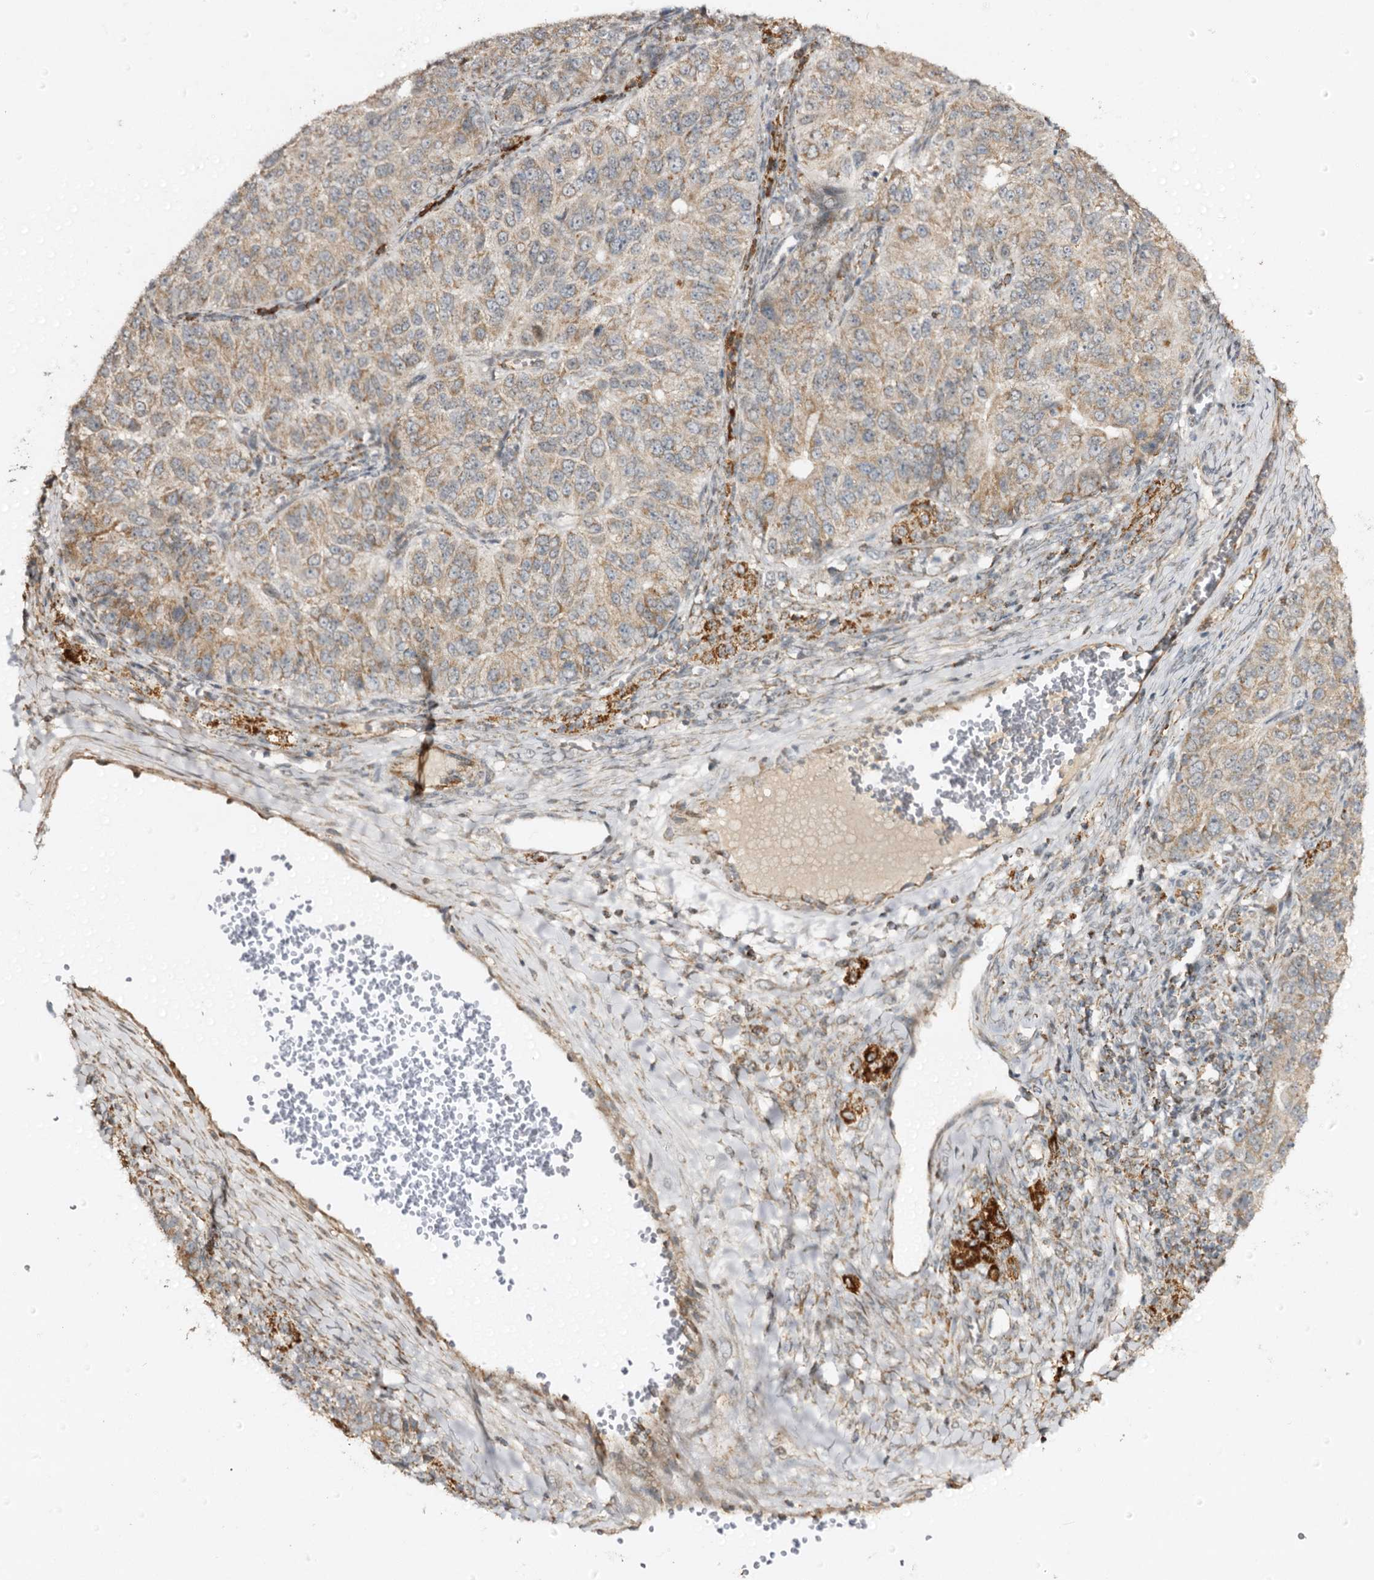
{"staining": {"intensity": "weak", "quantity": "25%-75%", "location": "cytoplasmic/membranous"}, "tissue": "ovarian cancer", "cell_type": "Tumor cells", "image_type": "cancer", "snomed": [{"axis": "morphology", "description": "Carcinoma, endometroid"}, {"axis": "topography", "description": "Ovary"}], "caption": "IHC (DAB) staining of human ovarian endometroid carcinoma exhibits weak cytoplasmic/membranous protein expression in about 25%-75% of tumor cells.", "gene": "CBR4", "patient": {"sex": "female", "age": 51}}